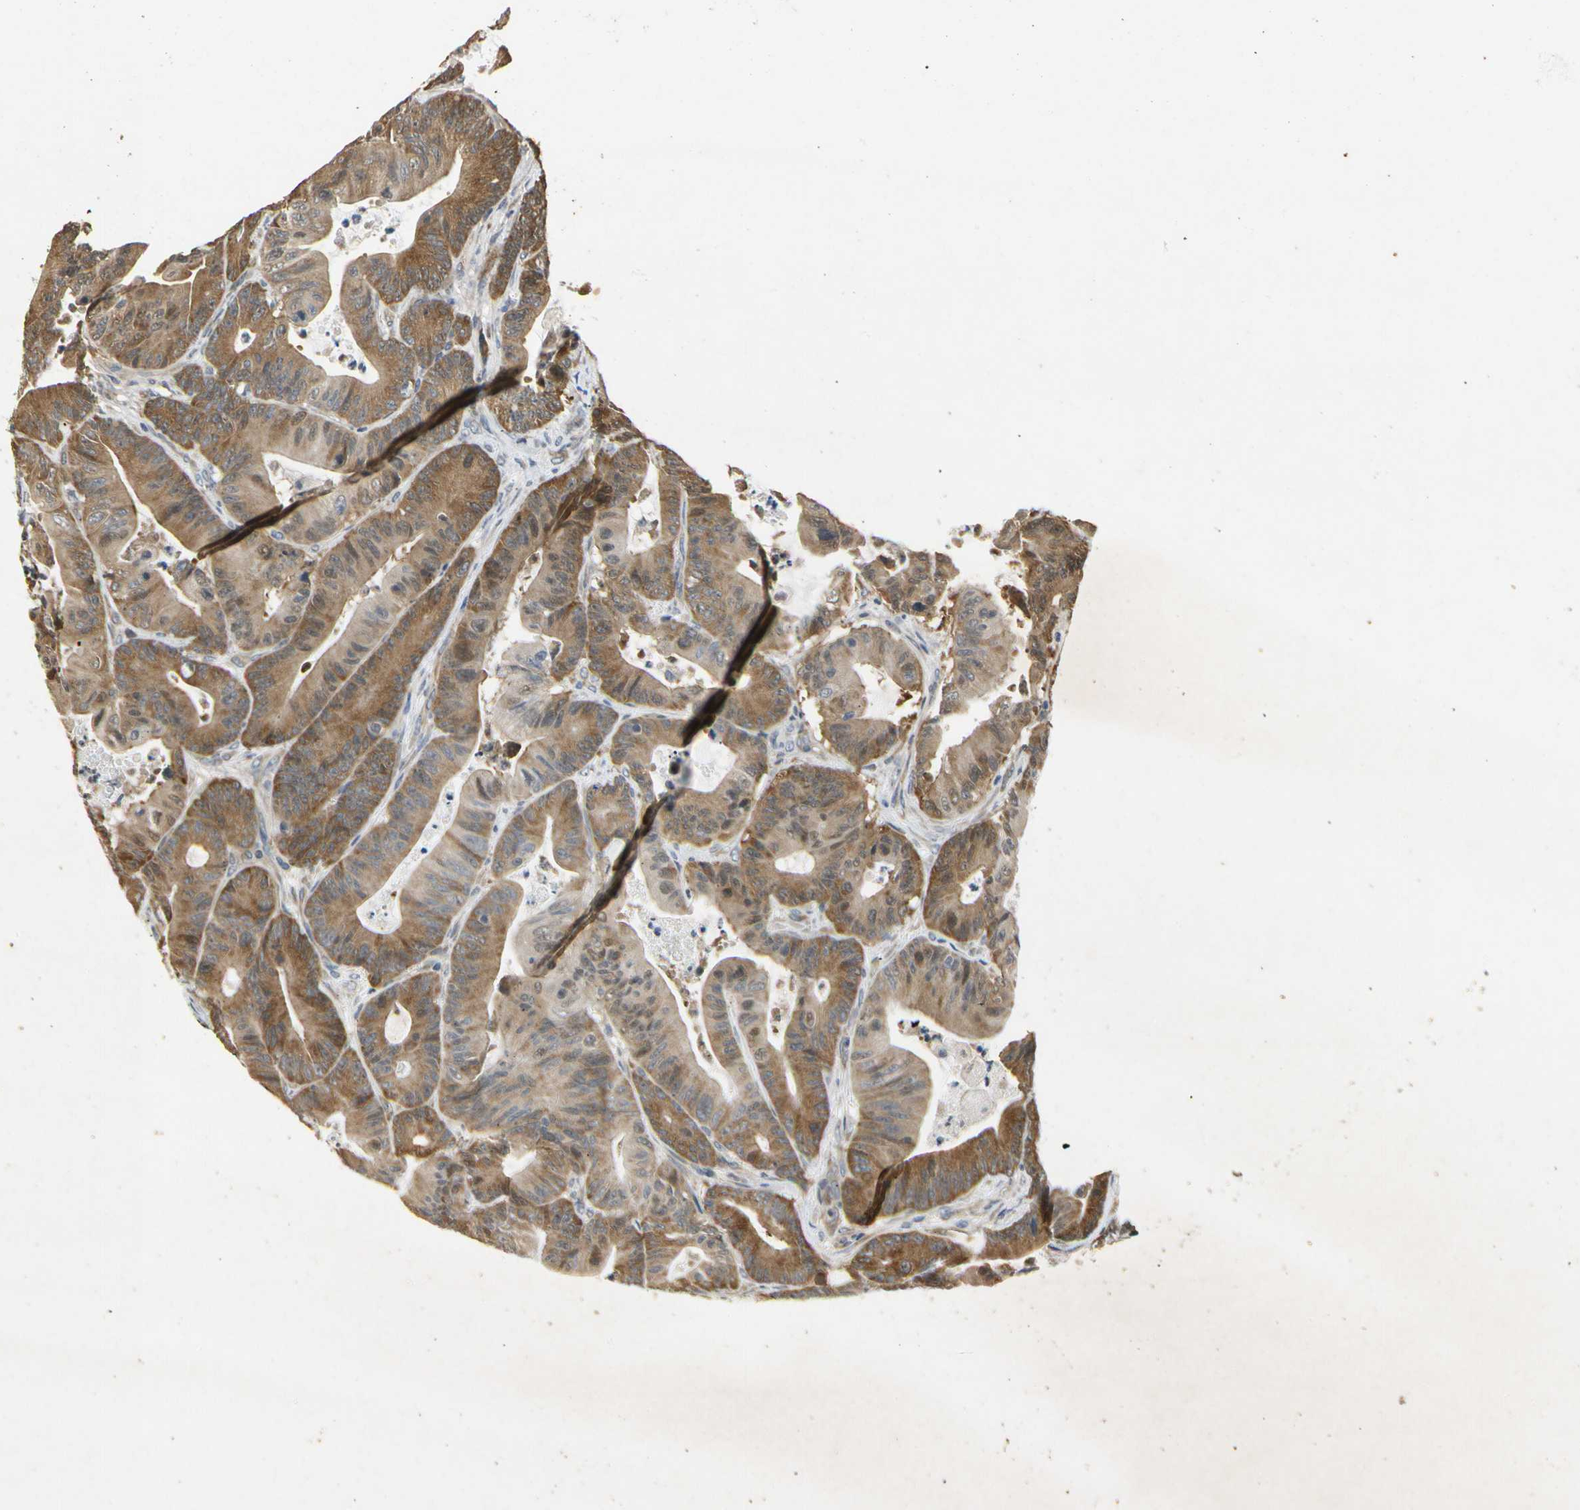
{"staining": {"intensity": "moderate", "quantity": ">75%", "location": "cytoplasmic/membranous"}, "tissue": "colorectal cancer", "cell_type": "Tumor cells", "image_type": "cancer", "snomed": [{"axis": "morphology", "description": "Adenocarcinoma, NOS"}, {"axis": "topography", "description": "Colon"}], "caption": "Tumor cells reveal medium levels of moderate cytoplasmic/membranous positivity in about >75% of cells in human colorectal cancer.", "gene": "EIF1AX", "patient": {"sex": "female", "age": 84}}